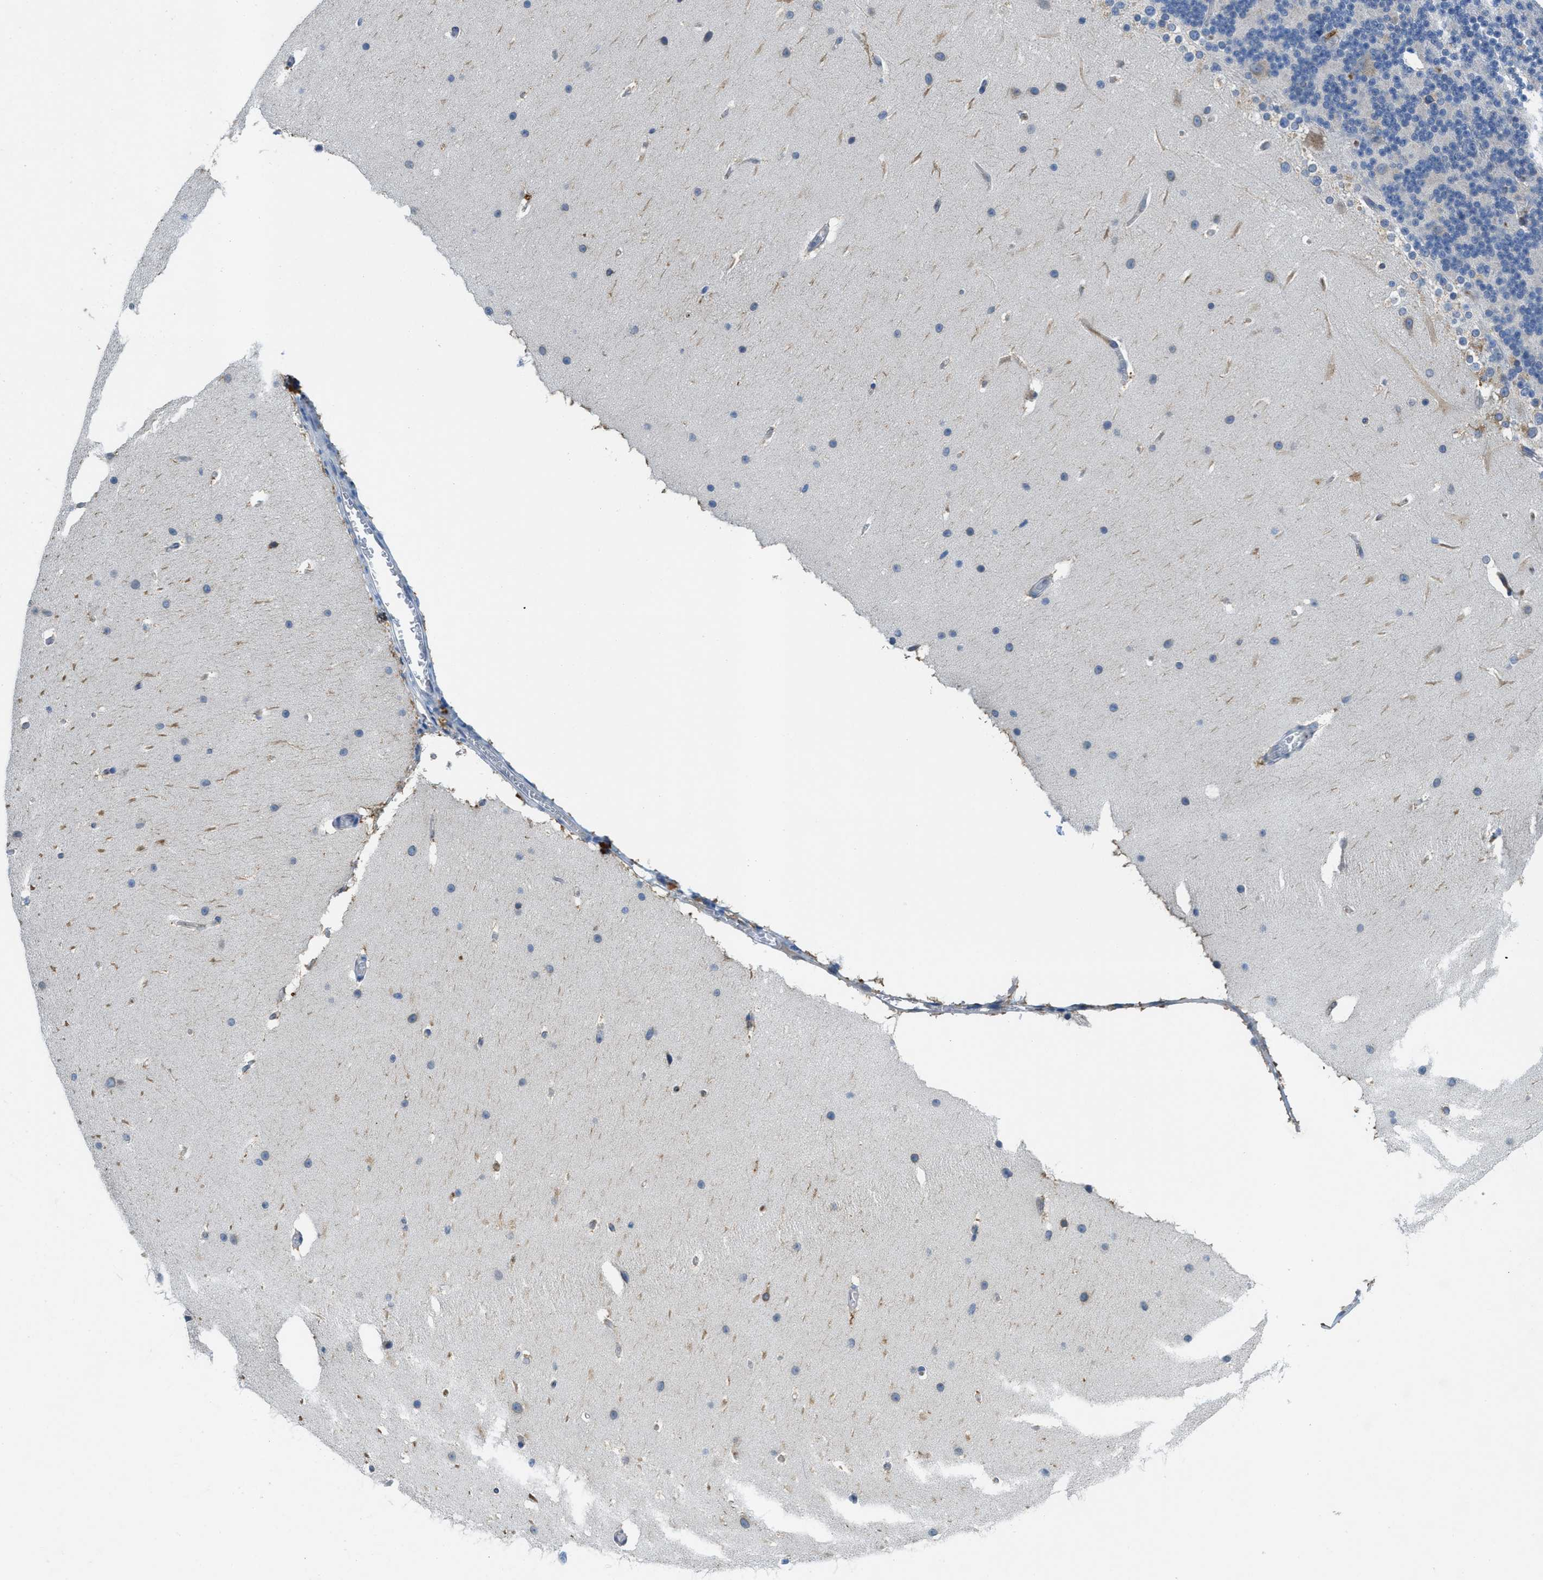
{"staining": {"intensity": "negative", "quantity": "none", "location": "none"}, "tissue": "cerebellum", "cell_type": "Cells in granular layer", "image_type": "normal", "snomed": [{"axis": "morphology", "description": "Normal tissue, NOS"}, {"axis": "topography", "description": "Cerebellum"}], "caption": "Micrograph shows no protein positivity in cells in granular layer of normal cerebellum. (DAB (3,3'-diaminobenzidine) IHC with hematoxylin counter stain).", "gene": "MPDU1", "patient": {"sex": "female", "age": 19}}